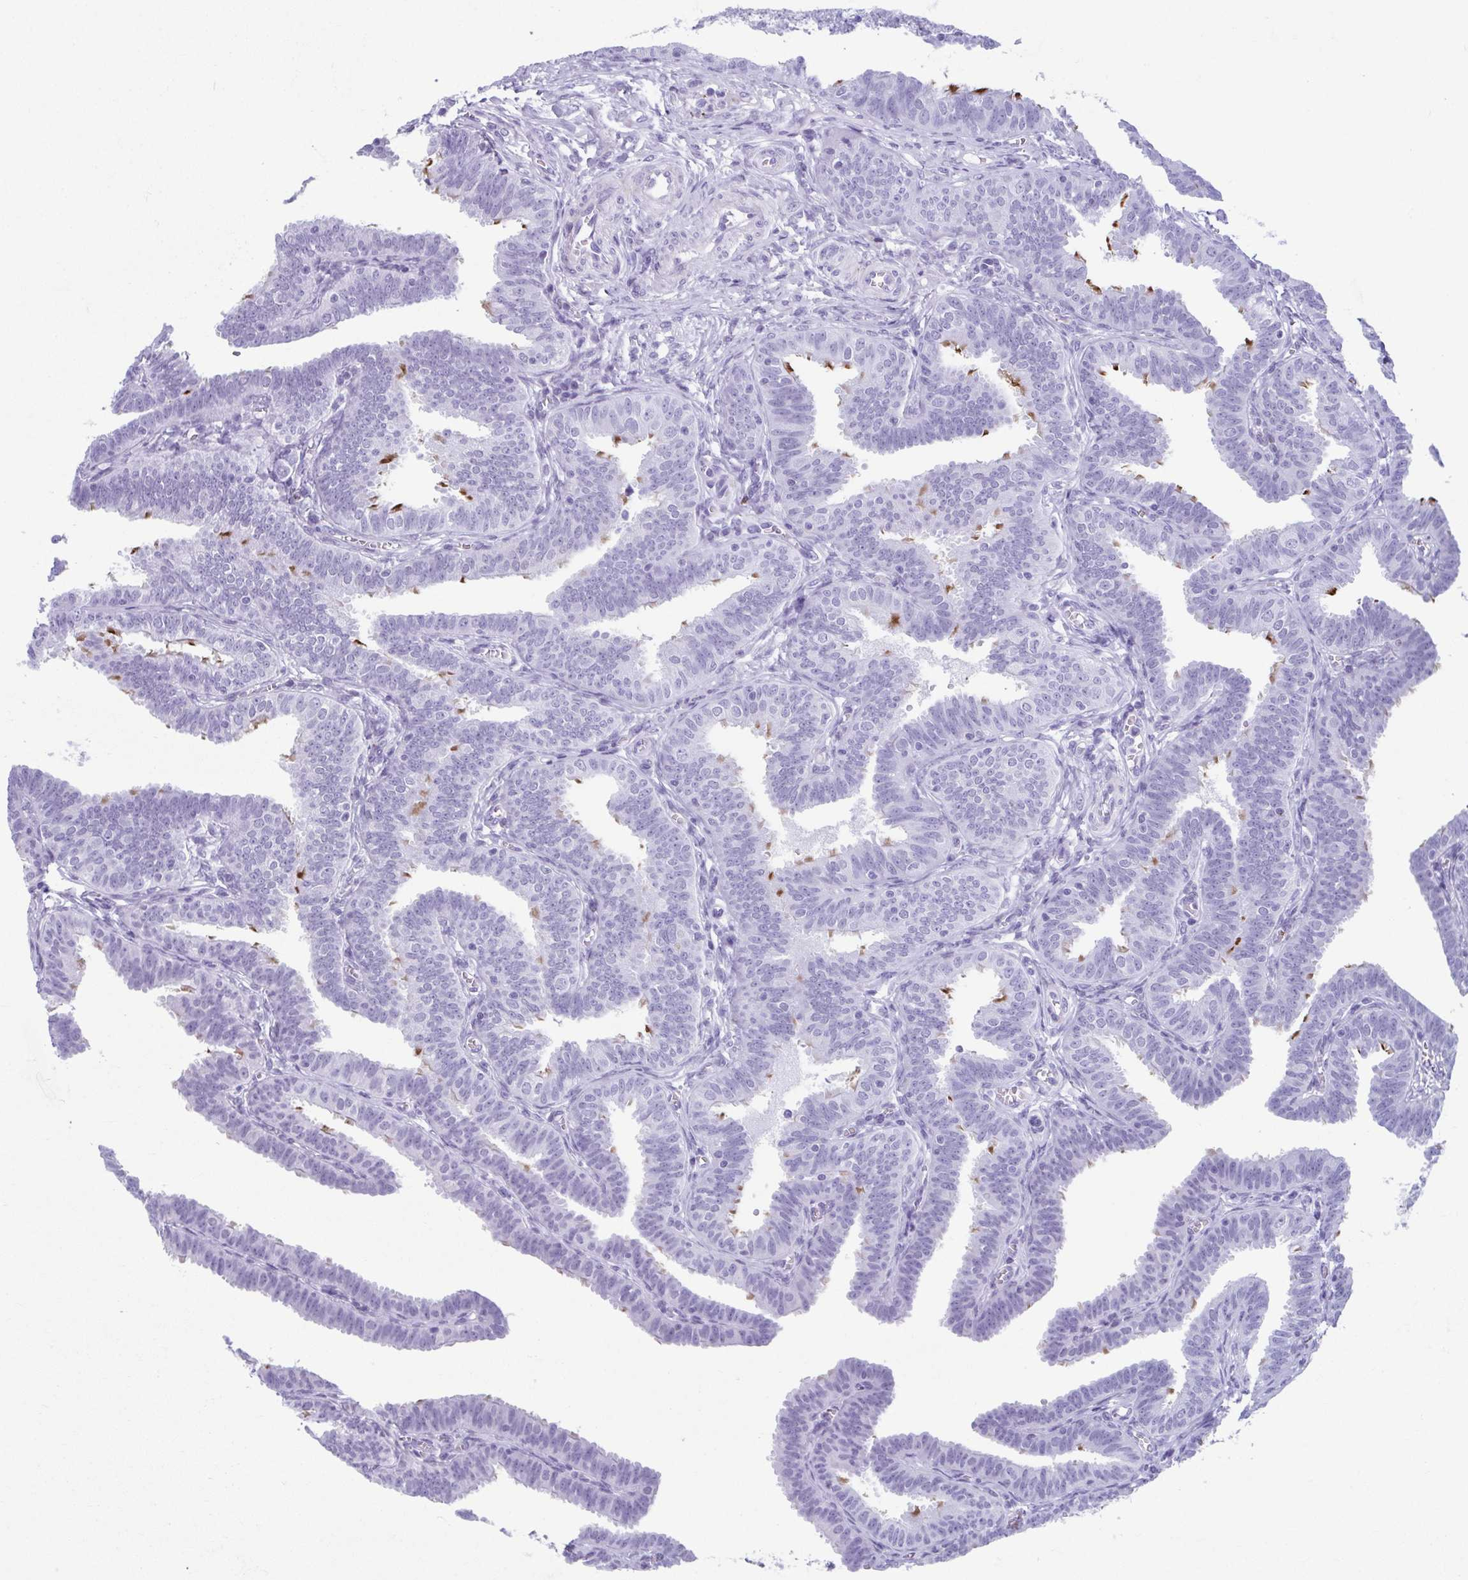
{"staining": {"intensity": "strong", "quantity": "<25%", "location": "cytoplasmic/membranous"}, "tissue": "fallopian tube", "cell_type": "Glandular cells", "image_type": "normal", "snomed": [{"axis": "morphology", "description": "Normal tissue, NOS"}, {"axis": "topography", "description": "Fallopian tube"}], "caption": "Glandular cells show medium levels of strong cytoplasmic/membranous expression in approximately <25% of cells in unremarkable human fallopian tube. (brown staining indicates protein expression, while blue staining denotes nuclei).", "gene": "TCEAL3", "patient": {"sex": "female", "age": 25}}